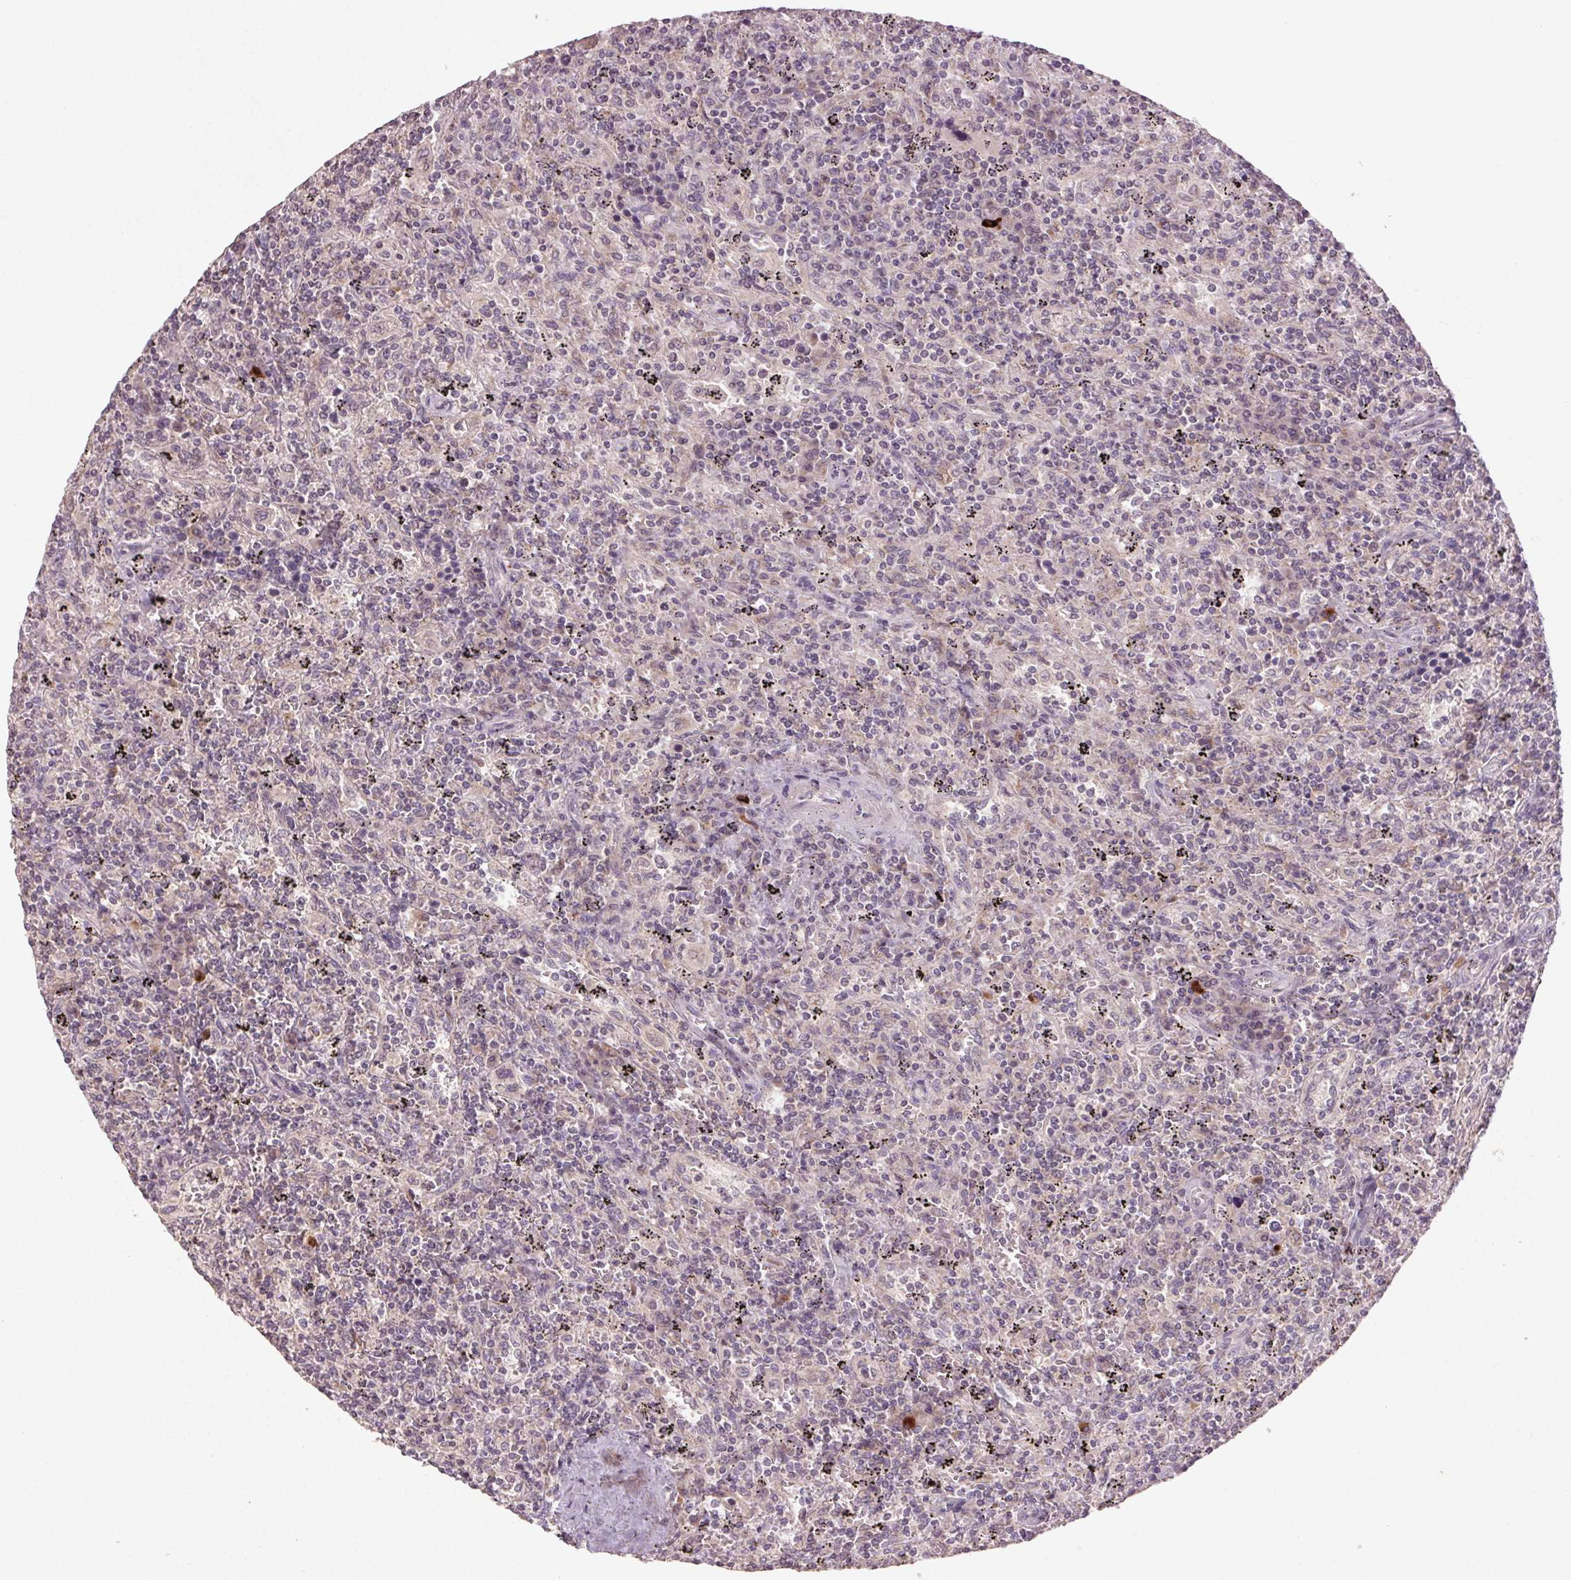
{"staining": {"intensity": "negative", "quantity": "none", "location": "none"}, "tissue": "lymphoma", "cell_type": "Tumor cells", "image_type": "cancer", "snomed": [{"axis": "morphology", "description": "Malignant lymphoma, non-Hodgkin's type, Low grade"}, {"axis": "topography", "description": "Spleen"}], "caption": "The histopathology image displays no significant staining in tumor cells of lymphoma.", "gene": "KLRC3", "patient": {"sex": "male", "age": 62}}